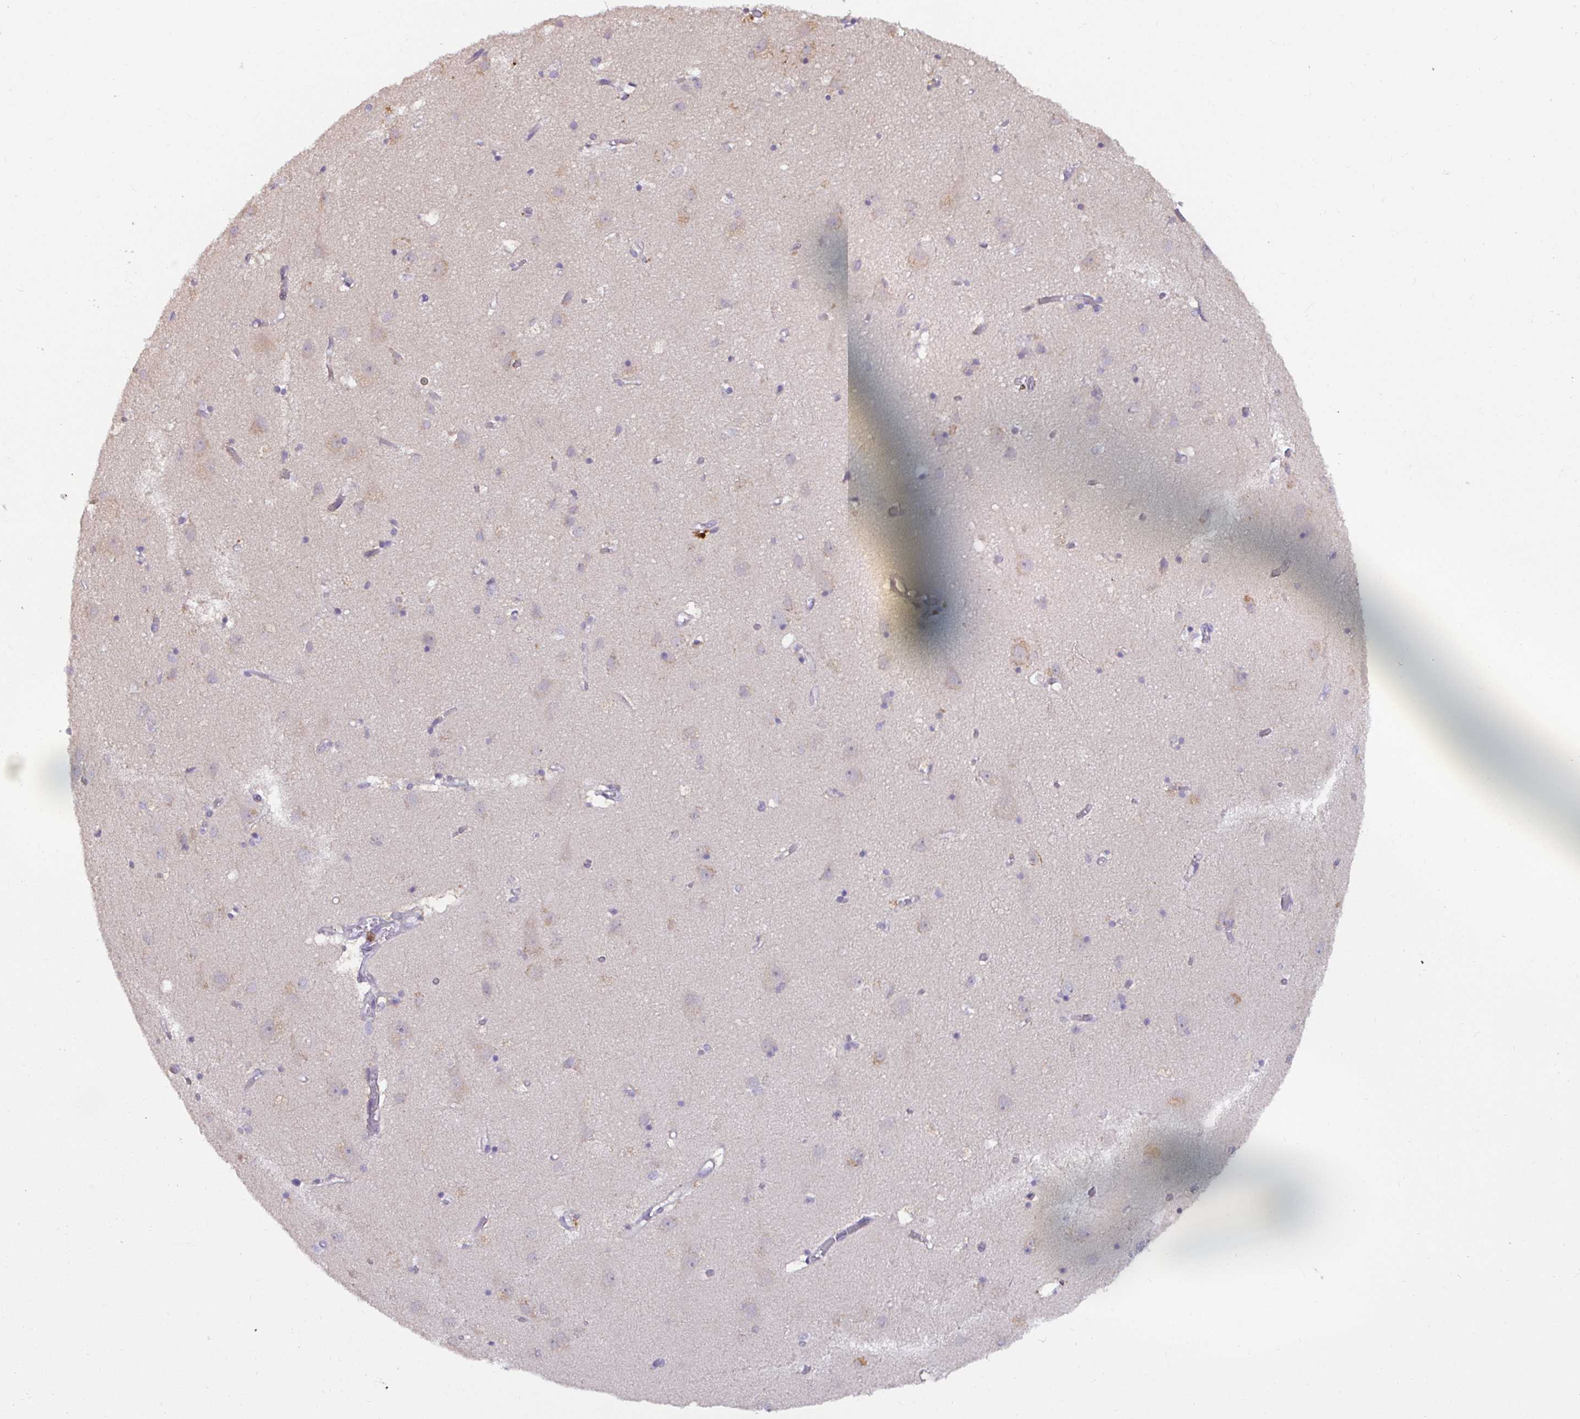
{"staining": {"intensity": "negative", "quantity": "none", "location": "none"}, "tissue": "cerebral cortex", "cell_type": "Endothelial cells", "image_type": "normal", "snomed": [{"axis": "morphology", "description": "Normal tissue, NOS"}, {"axis": "topography", "description": "Cerebral cortex"}], "caption": "Immunohistochemistry image of normal human cerebral cortex stained for a protein (brown), which exhibits no positivity in endothelial cells.", "gene": "GSTM1", "patient": {"sex": "male", "age": 70}}